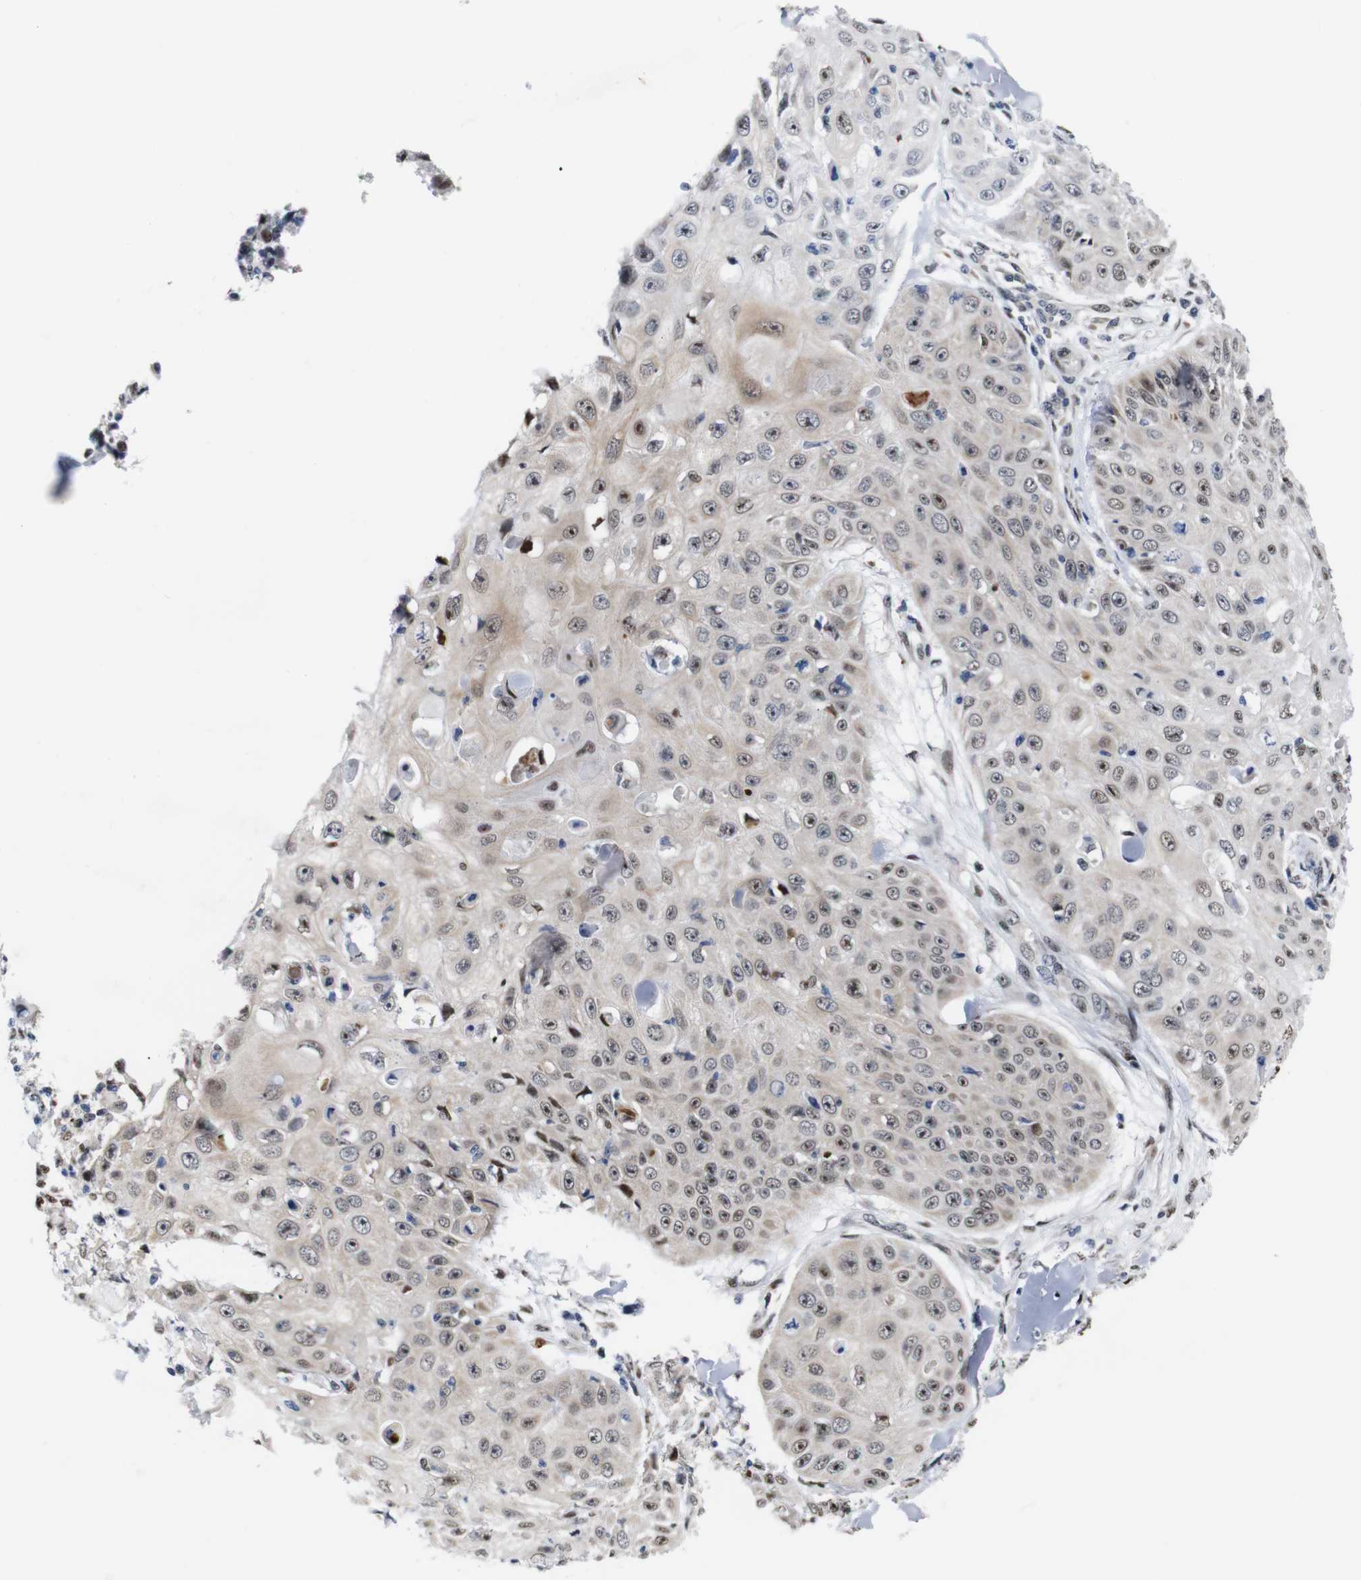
{"staining": {"intensity": "strong", "quantity": "25%-75%", "location": "cytoplasmic/membranous,nuclear"}, "tissue": "skin cancer", "cell_type": "Tumor cells", "image_type": "cancer", "snomed": [{"axis": "morphology", "description": "Squamous cell carcinoma, NOS"}, {"axis": "topography", "description": "Skin"}], "caption": "A high amount of strong cytoplasmic/membranous and nuclear staining is appreciated in approximately 25%-75% of tumor cells in skin cancer (squamous cell carcinoma) tissue.", "gene": "GATA6", "patient": {"sex": "male", "age": 86}}